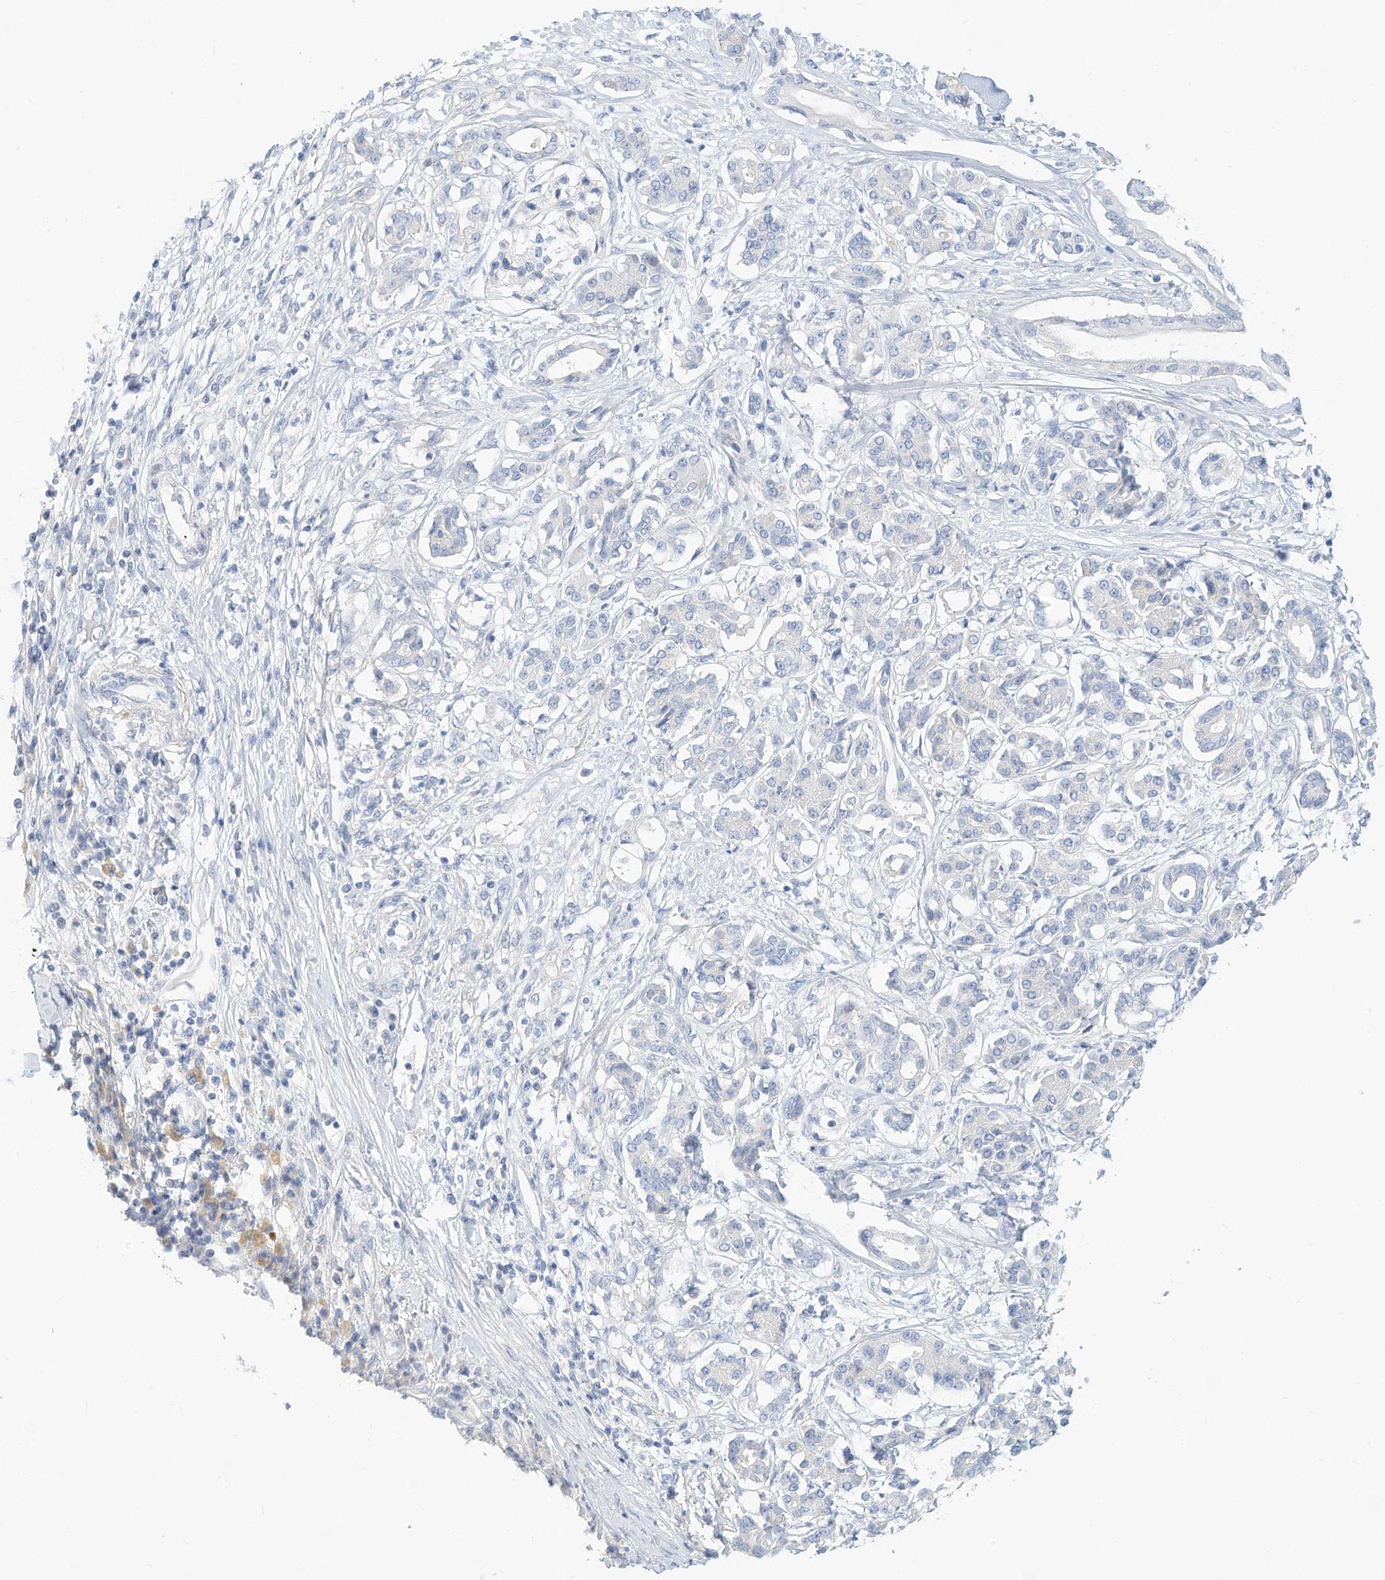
{"staining": {"intensity": "negative", "quantity": "none", "location": "none"}, "tissue": "pancreatic cancer", "cell_type": "Tumor cells", "image_type": "cancer", "snomed": [{"axis": "morphology", "description": "Adenocarcinoma, NOS"}, {"axis": "topography", "description": "Pancreas"}], "caption": "This image is of pancreatic adenocarcinoma stained with IHC to label a protein in brown with the nuclei are counter-stained blue. There is no expression in tumor cells.", "gene": "SPOCD1", "patient": {"sex": "female", "age": 56}}